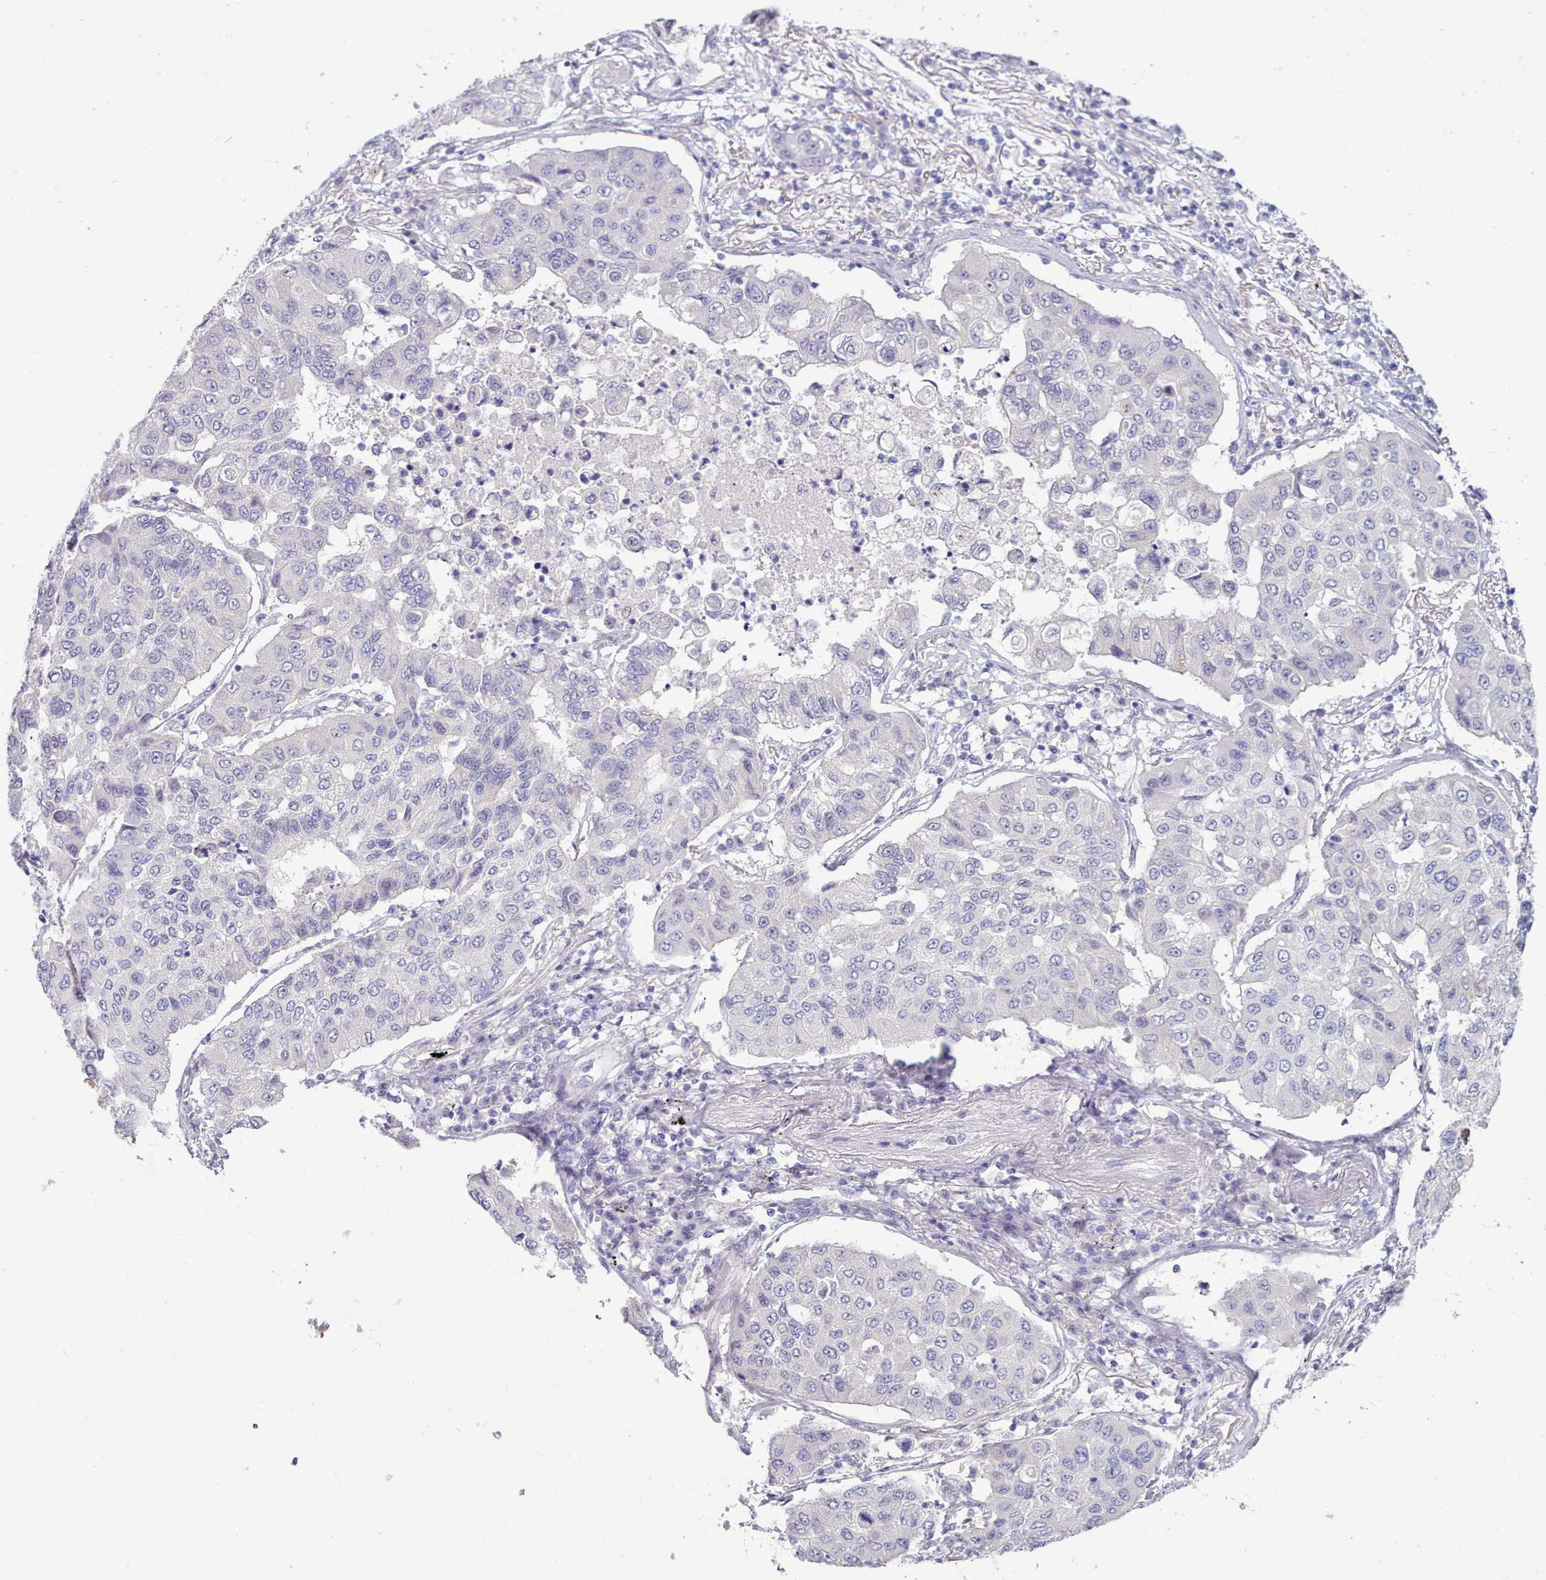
{"staining": {"intensity": "negative", "quantity": "none", "location": "none"}, "tissue": "lung cancer", "cell_type": "Tumor cells", "image_type": "cancer", "snomed": [{"axis": "morphology", "description": "Squamous cell carcinoma, NOS"}, {"axis": "topography", "description": "Lung"}], "caption": "A histopathology image of human lung cancer (squamous cell carcinoma) is negative for staining in tumor cells.", "gene": "TMEM253", "patient": {"sex": "male", "age": 74}}